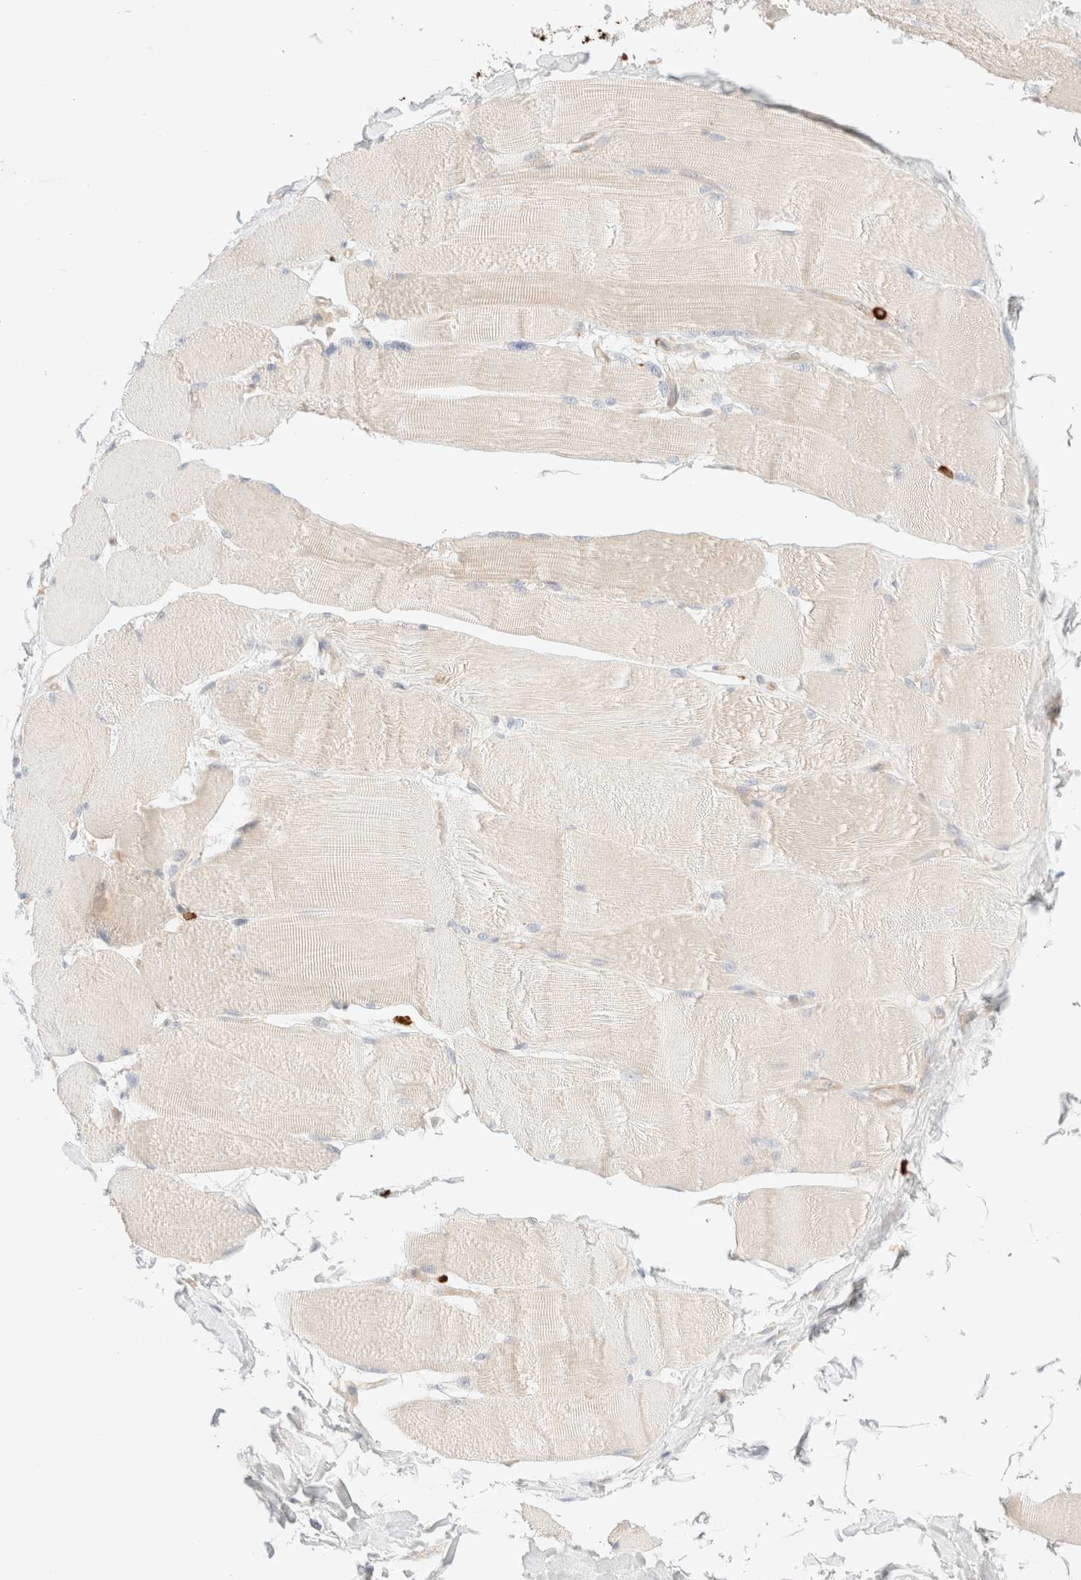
{"staining": {"intensity": "negative", "quantity": "none", "location": "none"}, "tissue": "skeletal muscle", "cell_type": "Myocytes", "image_type": "normal", "snomed": [{"axis": "morphology", "description": "Normal tissue, NOS"}, {"axis": "topography", "description": "Skin"}, {"axis": "topography", "description": "Skeletal muscle"}], "caption": "Normal skeletal muscle was stained to show a protein in brown. There is no significant expression in myocytes. (DAB (3,3'-diaminobenzidine) immunohistochemistry visualized using brightfield microscopy, high magnification).", "gene": "NIBAN2", "patient": {"sex": "male", "age": 83}}